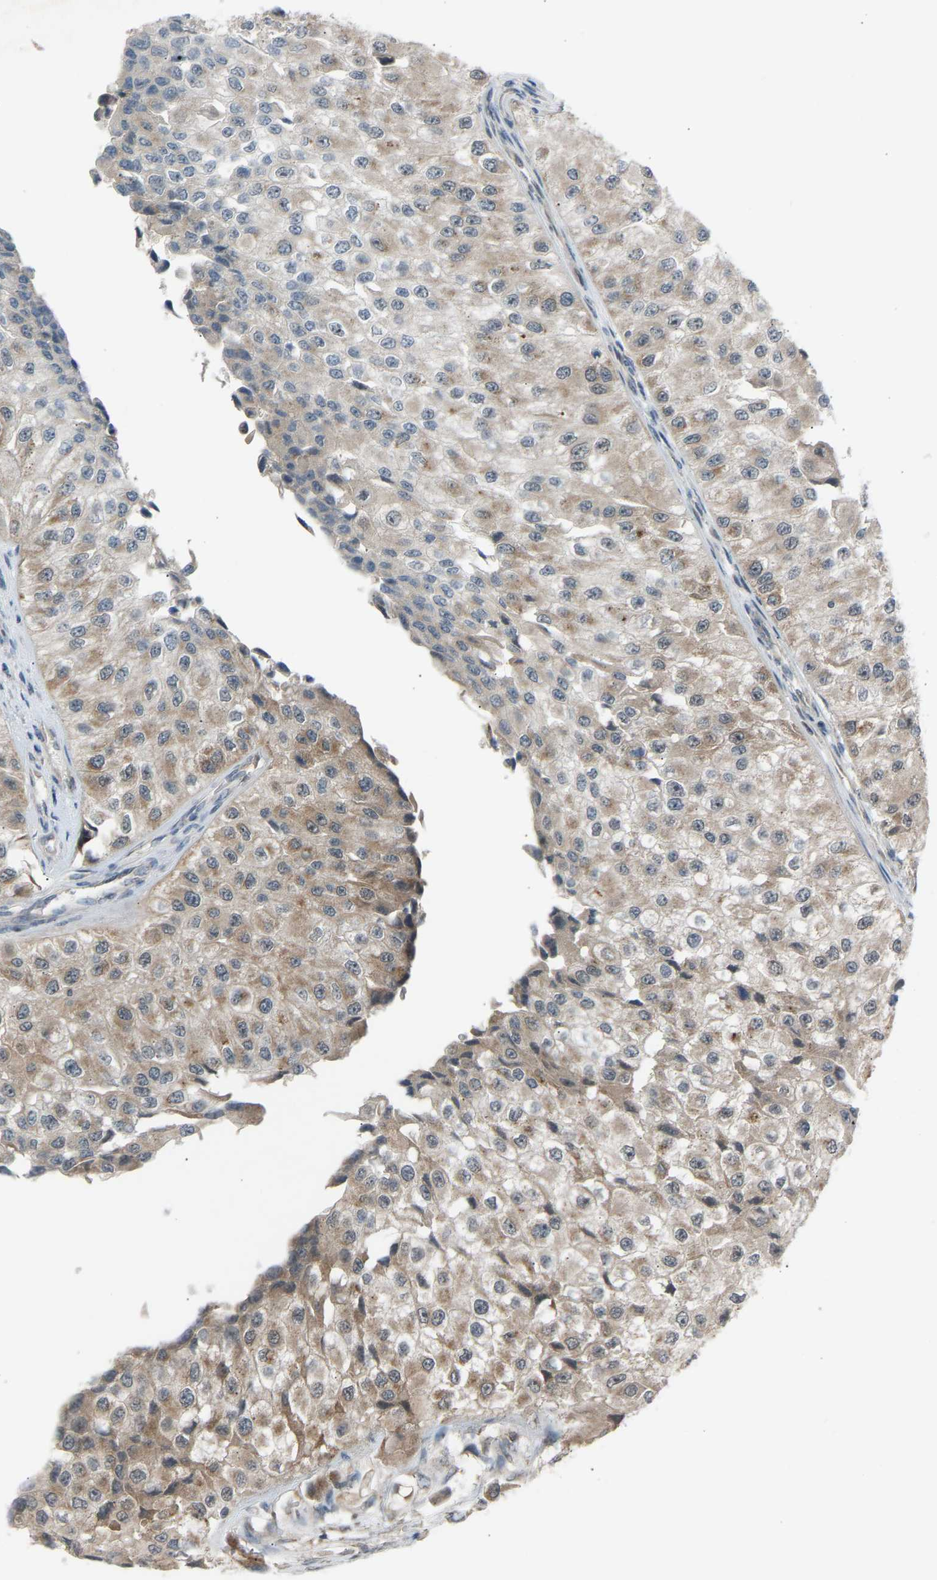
{"staining": {"intensity": "weak", "quantity": "25%-75%", "location": "cytoplasmic/membranous"}, "tissue": "urothelial cancer", "cell_type": "Tumor cells", "image_type": "cancer", "snomed": [{"axis": "morphology", "description": "Urothelial carcinoma, High grade"}, {"axis": "topography", "description": "Kidney"}, {"axis": "topography", "description": "Urinary bladder"}], "caption": "A histopathology image showing weak cytoplasmic/membranous positivity in about 25%-75% of tumor cells in high-grade urothelial carcinoma, as visualized by brown immunohistochemical staining.", "gene": "SLIRP", "patient": {"sex": "male", "age": 77}}